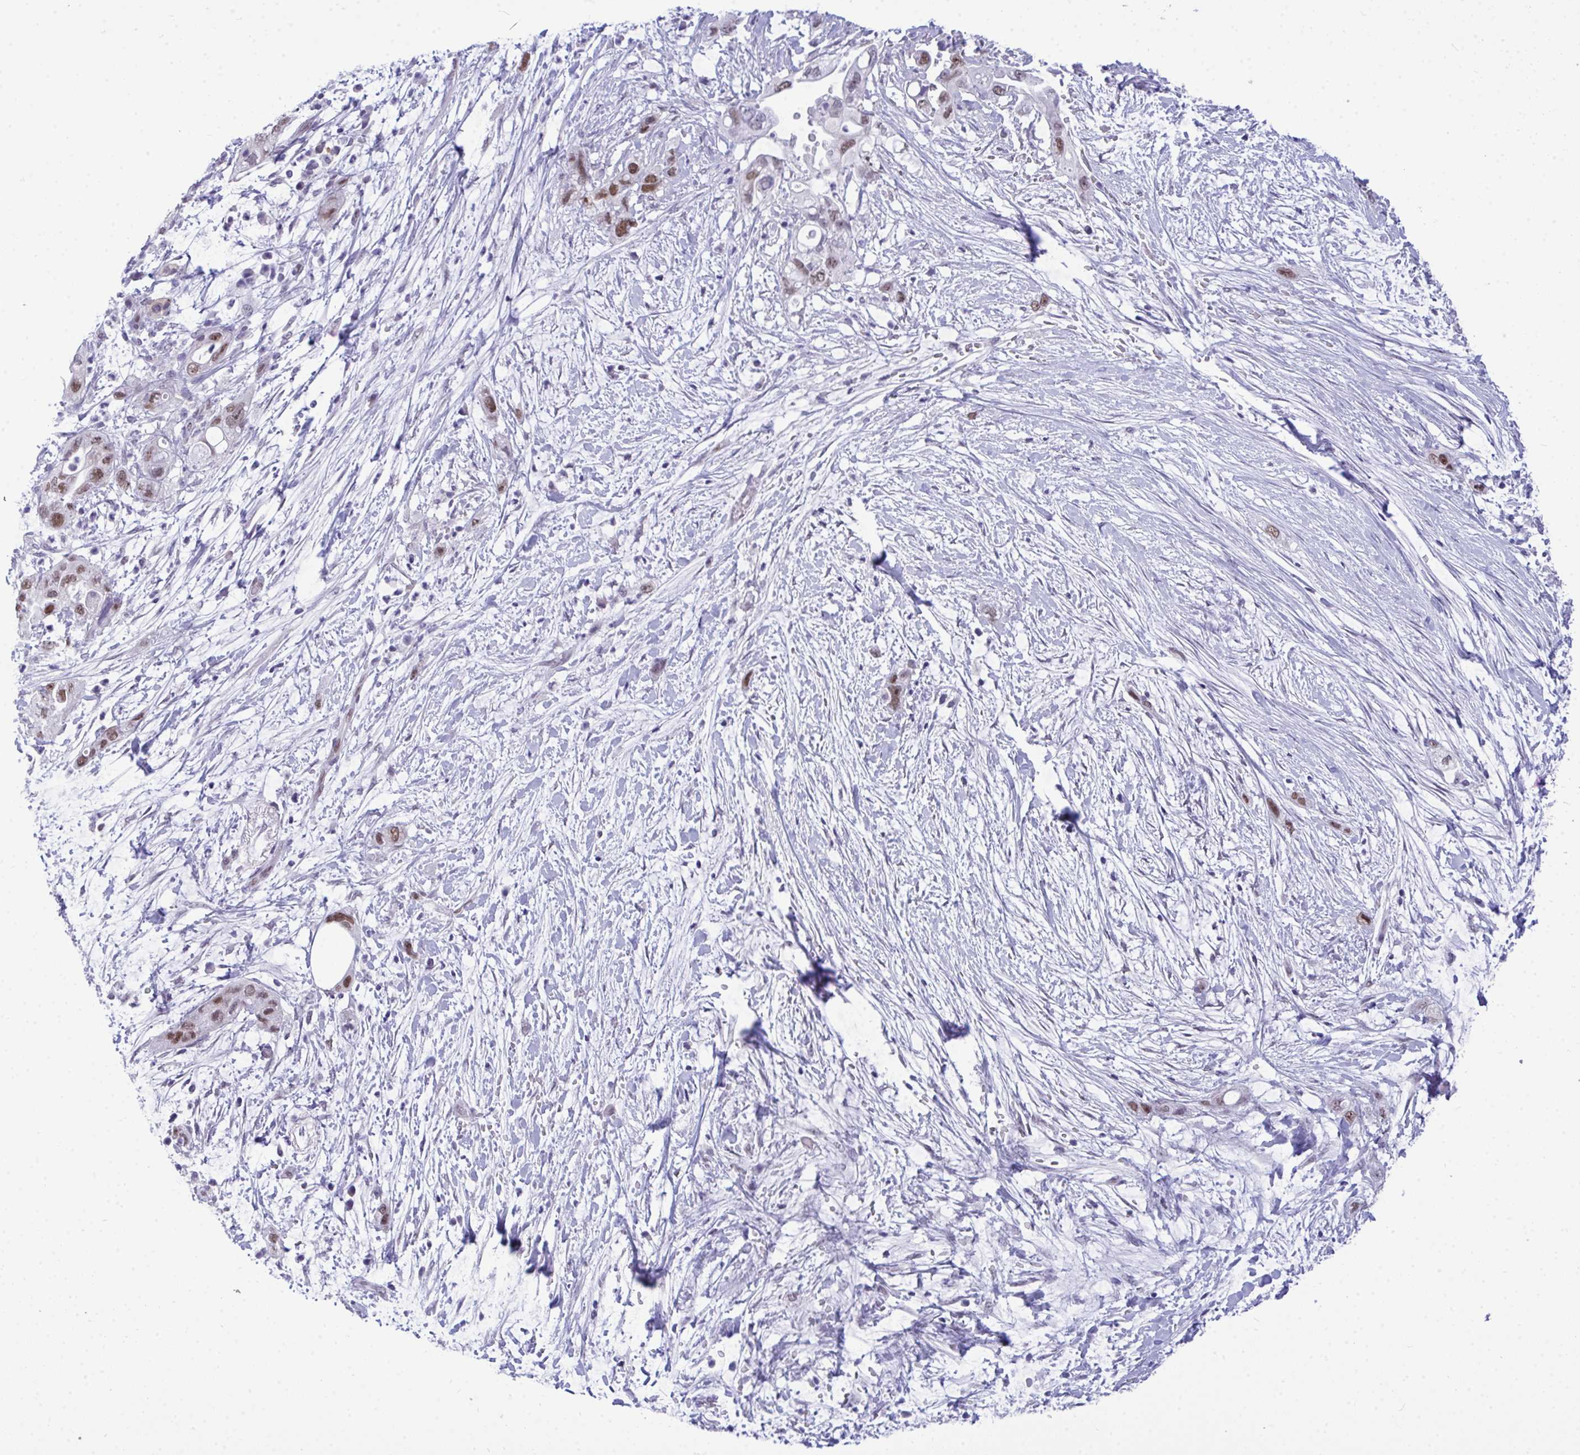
{"staining": {"intensity": "moderate", "quantity": "25%-75%", "location": "nuclear"}, "tissue": "pancreatic cancer", "cell_type": "Tumor cells", "image_type": "cancer", "snomed": [{"axis": "morphology", "description": "Adenocarcinoma, NOS"}, {"axis": "topography", "description": "Pancreas"}], "caption": "Tumor cells demonstrate moderate nuclear positivity in about 25%-75% of cells in pancreatic cancer. (brown staining indicates protein expression, while blue staining denotes nuclei).", "gene": "TEAD4", "patient": {"sex": "female", "age": 72}}